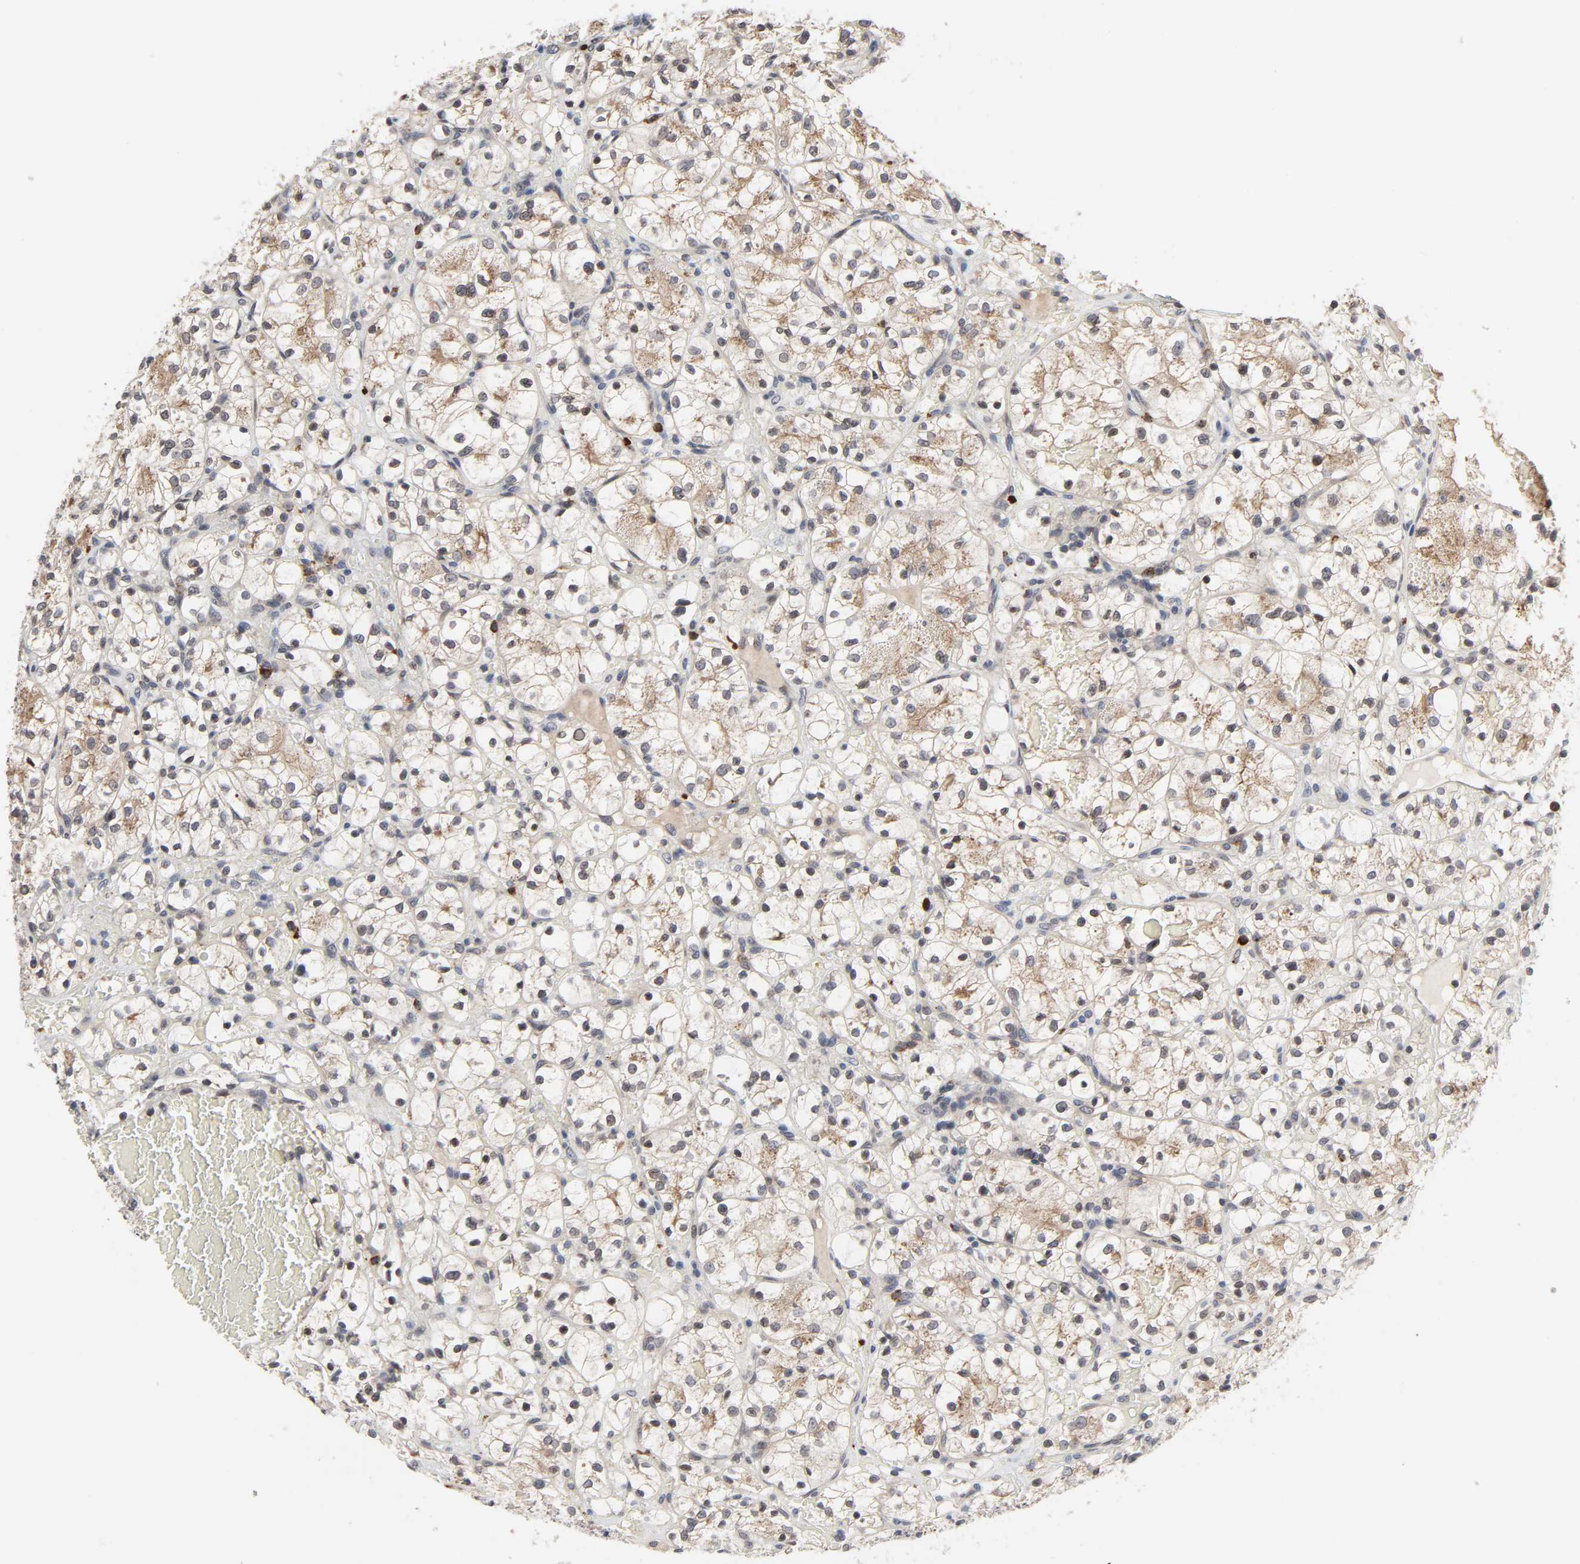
{"staining": {"intensity": "moderate", "quantity": "25%-75%", "location": "cytoplasmic/membranous"}, "tissue": "renal cancer", "cell_type": "Tumor cells", "image_type": "cancer", "snomed": [{"axis": "morphology", "description": "Adenocarcinoma, NOS"}, {"axis": "topography", "description": "Kidney"}], "caption": "Immunohistochemical staining of human adenocarcinoma (renal) displays moderate cytoplasmic/membranous protein positivity in about 25%-75% of tumor cells.", "gene": "CCDC175", "patient": {"sex": "female", "age": 60}}